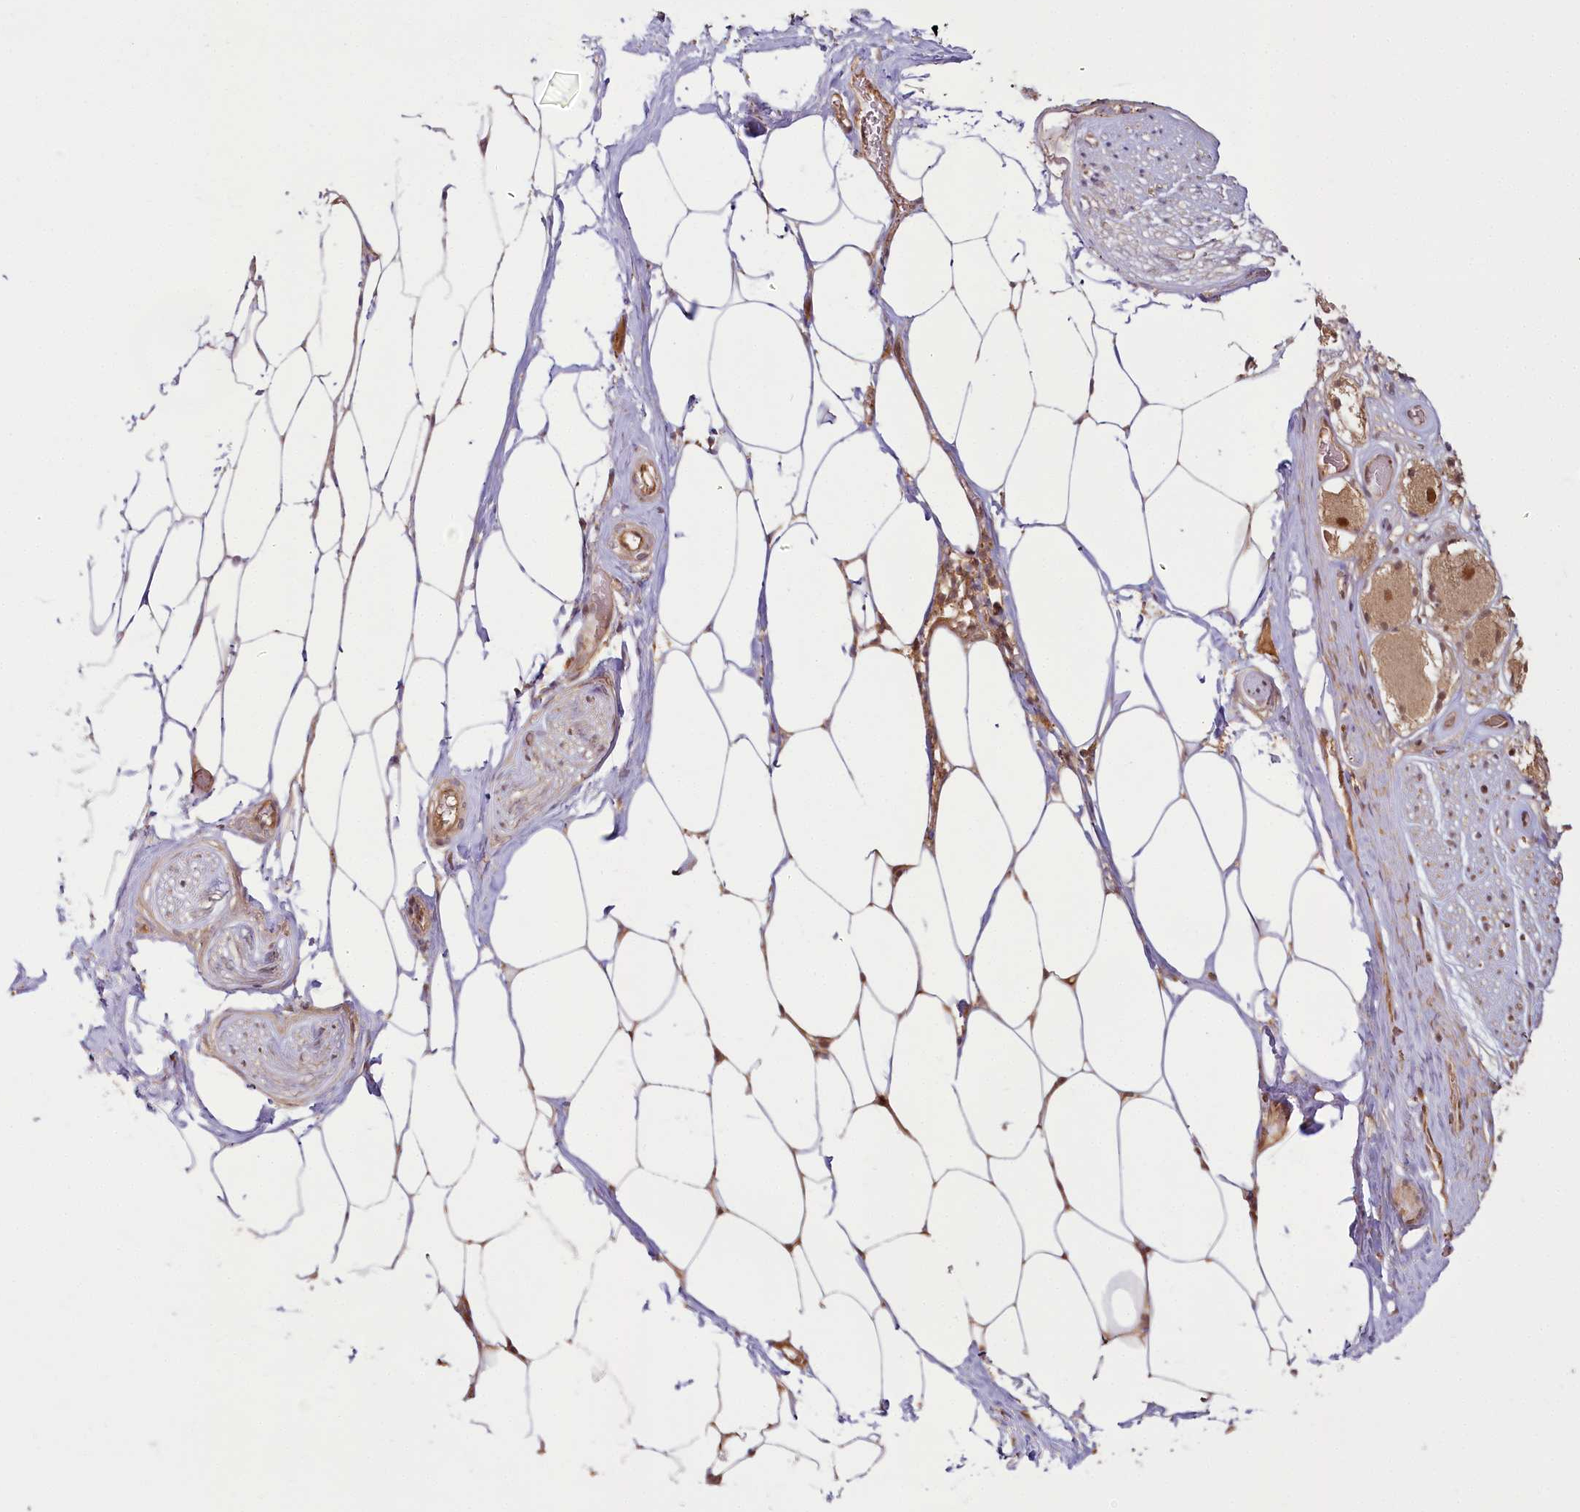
{"staining": {"intensity": "moderate", "quantity": ">75%", "location": "cytoplasmic/membranous"}, "tissue": "adipose tissue", "cell_type": "Adipocytes", "image_type": "normal", "snomed": [{"axis": "morphology", "description": "Normal tissue, NOS"}, {"axis": "morphology", "description": "Adenocarcinoma, Low grade"}, {"axis": "topography", "description": "Prostate"}, {"axis": "topography", "description": "Peripheral nerve tissue"}], "caption": "This photomicrograph reveals IHC staining of normal human adipose tissue, with medium moderate cytoplasmic/membranous positivity in approximately >75% of adipocytes.", "gene": "R3HDM2", "patient": {"sex": "male", "age": 63}}